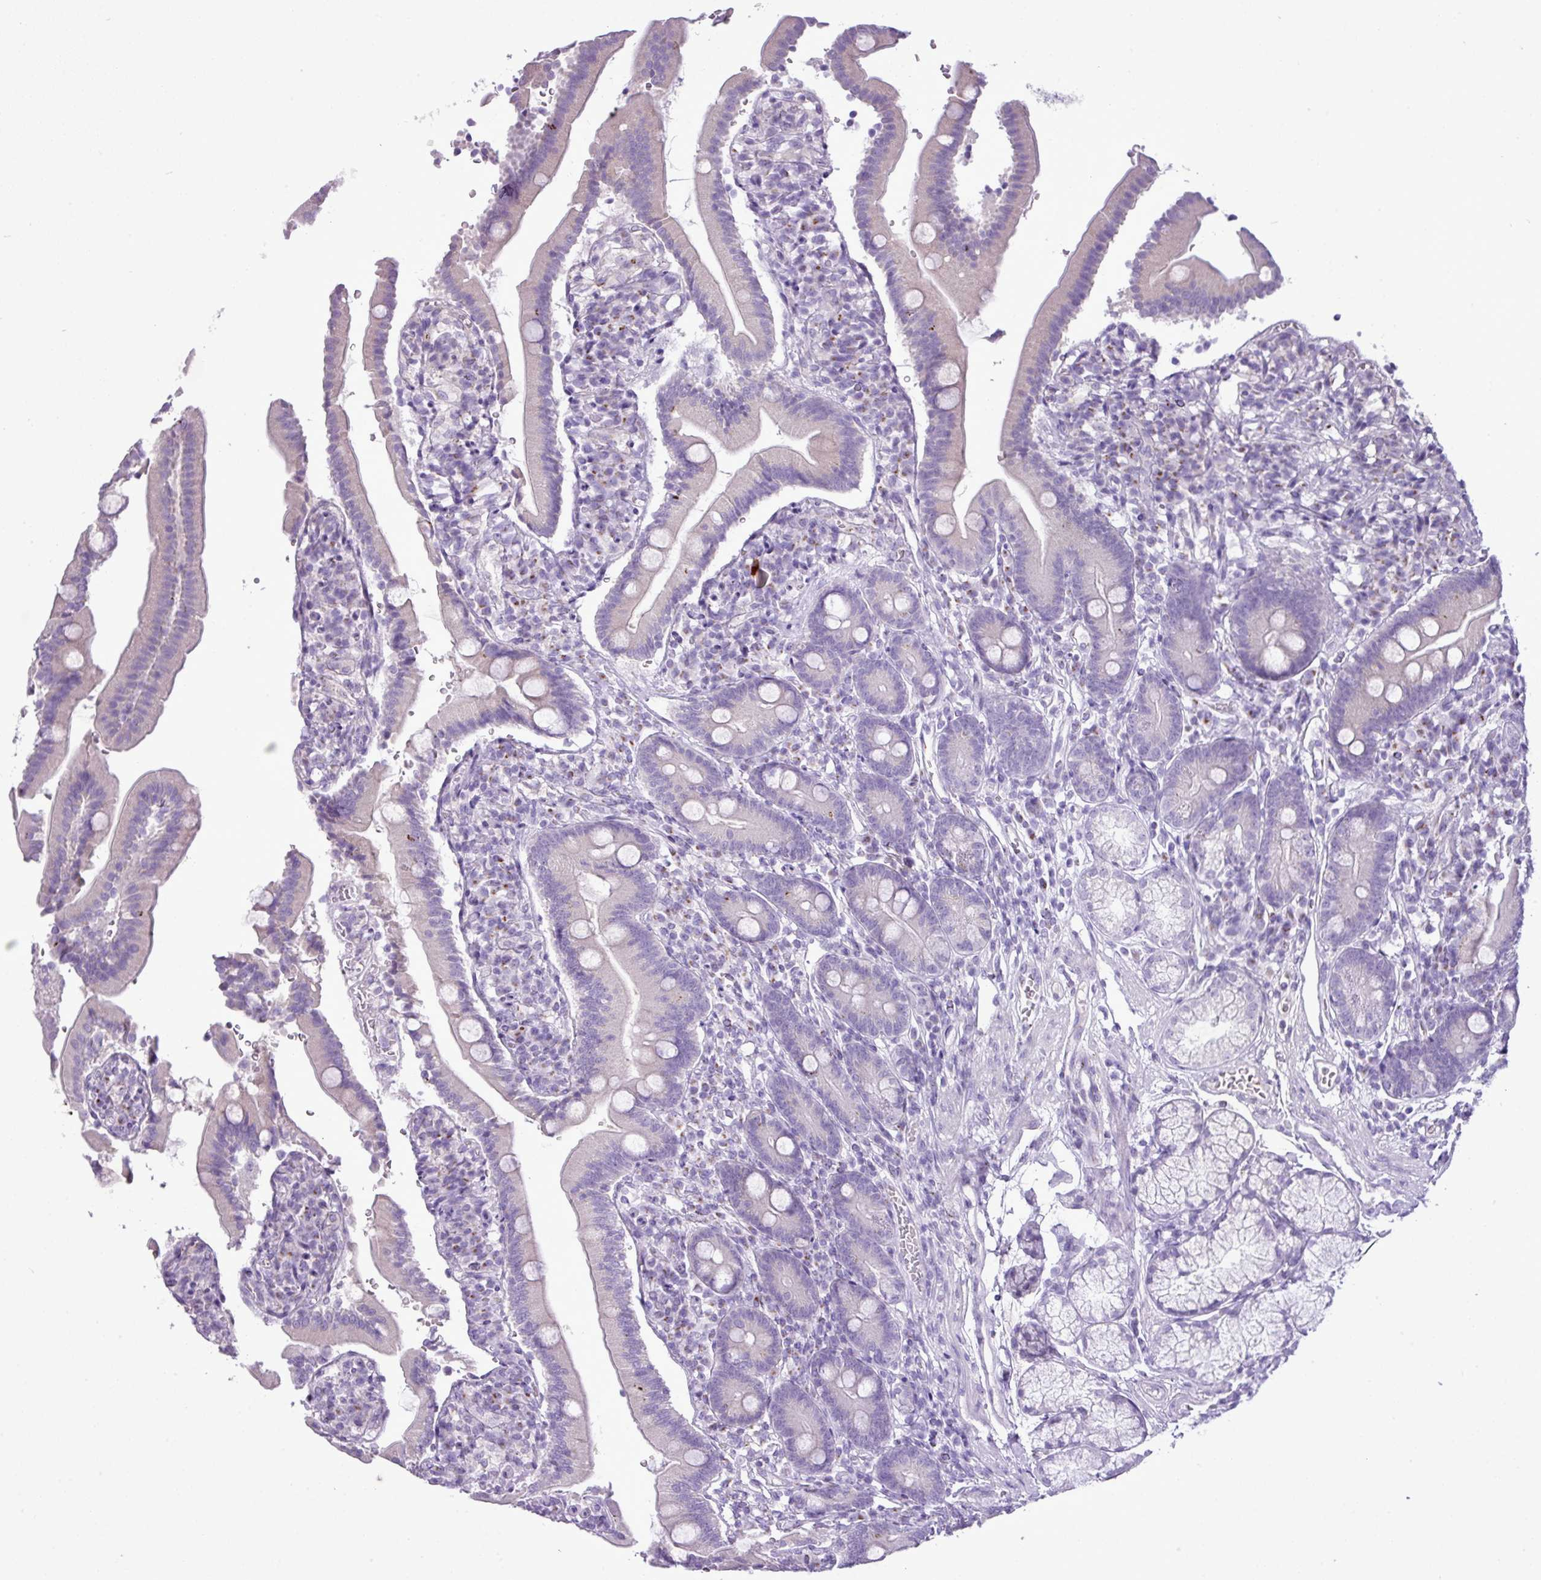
{"staining": {"intensity": "negative", "quantity": "none", "location": "none"}, "tissue": "duodenum", "cell_type": "Glandular cells", "image_type": "normal", "snomed": [{"axis": "morphology", "description": "Normal tissue, NOS"}, {"axis": "topography", "description": "Duodenum"}], "caption": "Immunohistochemistry (IHC) of unremarkable human duodenum demonstrates no expression in glandular cells.", "gene": "FAM43A", "patient": {"sex": "female", "age": 67}}